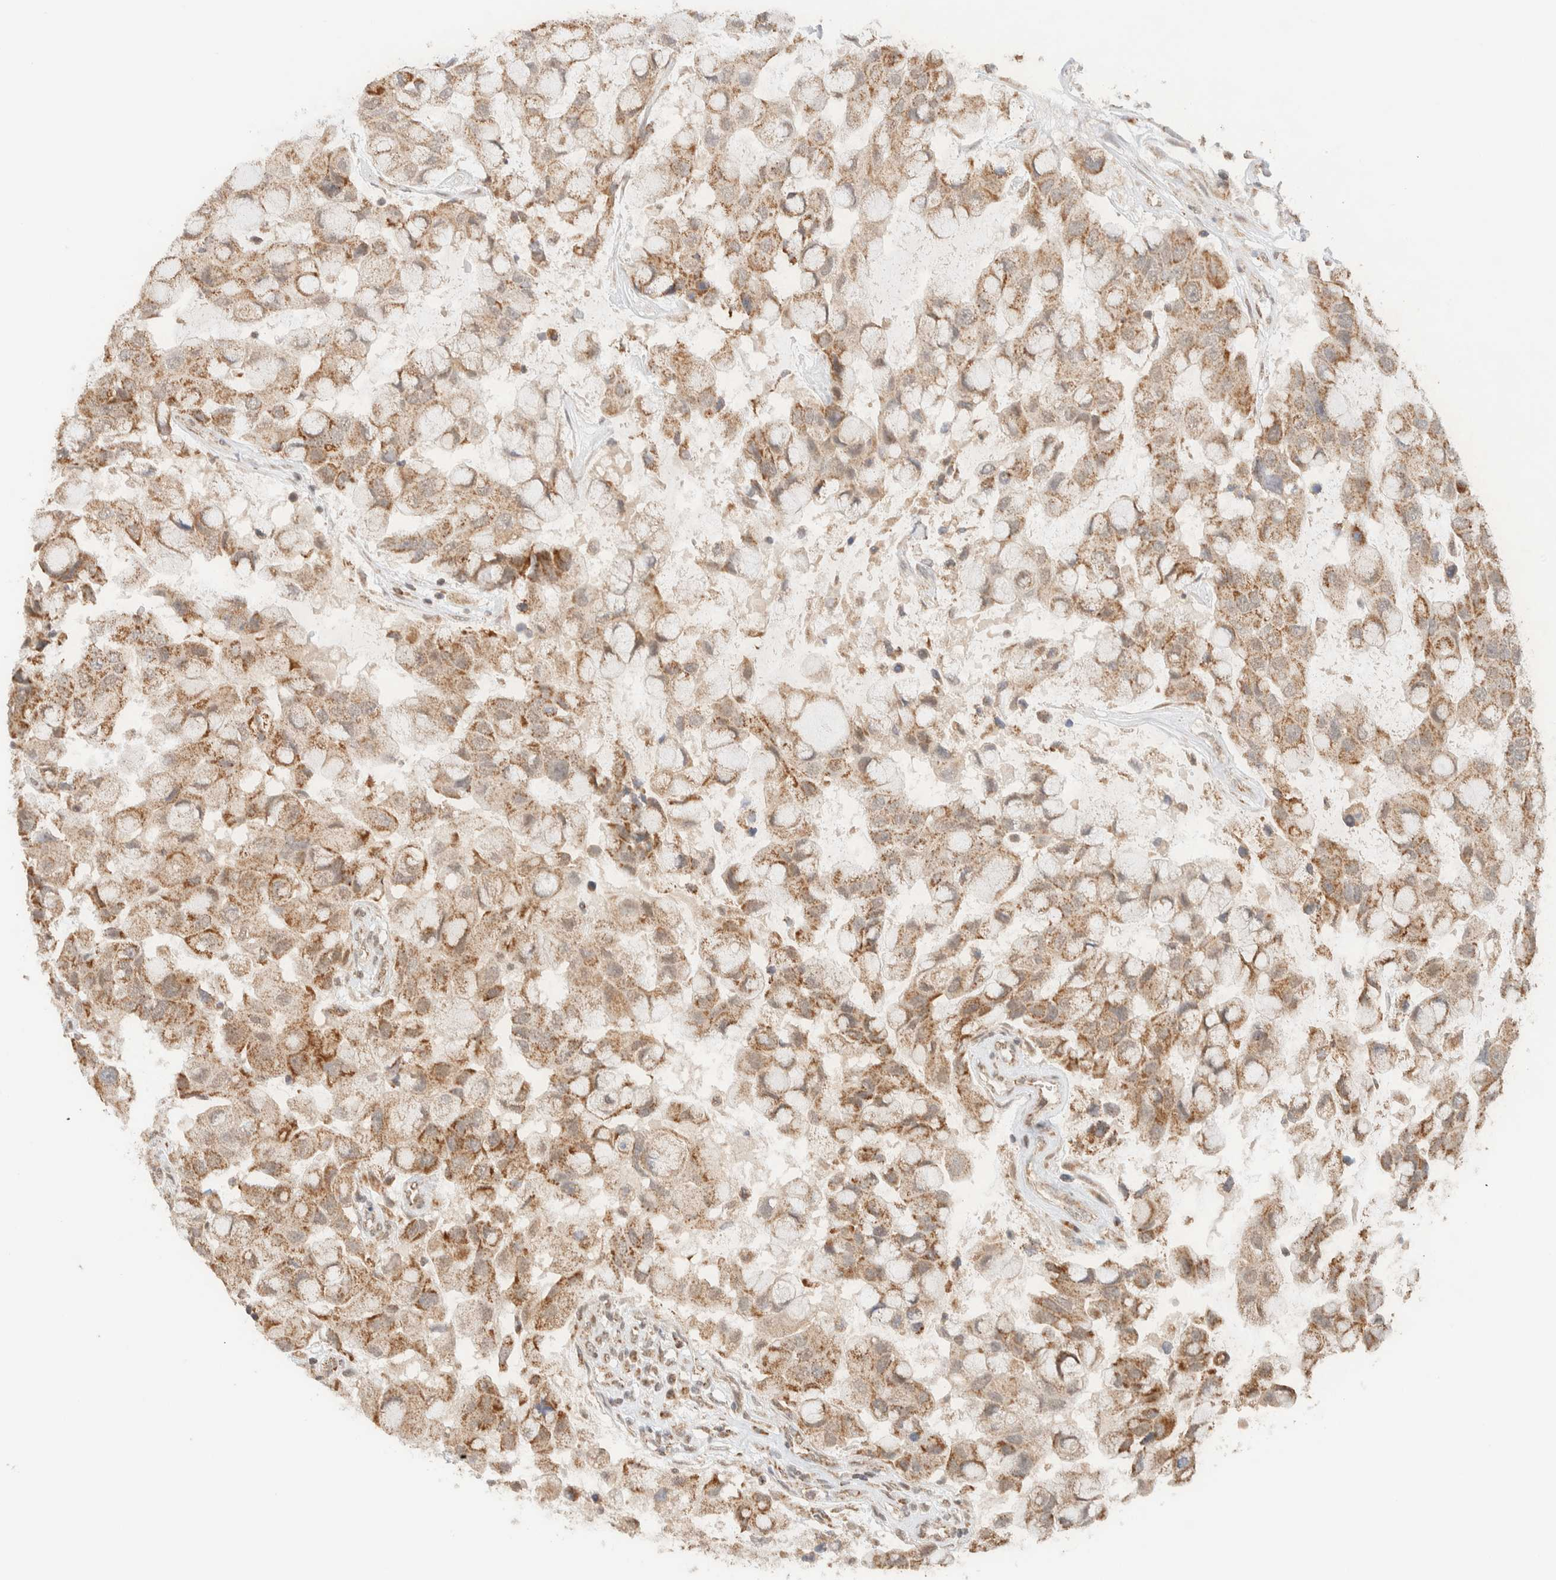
{"staining": {"intensity": "moderate", "quantity": ">75%", "location": "cytoplasmic/membranous"}, "tissue": "breast cancer", "cell_type": "Tumor cells", "image_type": "cancer", "snomed": [{"axis": "morphology", "description": "Duct carcinoma"}, {"axis": "topography", "description": "Breast"}], "caption": "Protein expression analysis of infiltrating ductal carcinoma (breast) demonstrates moderate cytoplasmic/membranous staining in approximately >75% of tumor cells.", "gene": "MRPL41", "patient": {"sex": "female", "age": 27}}